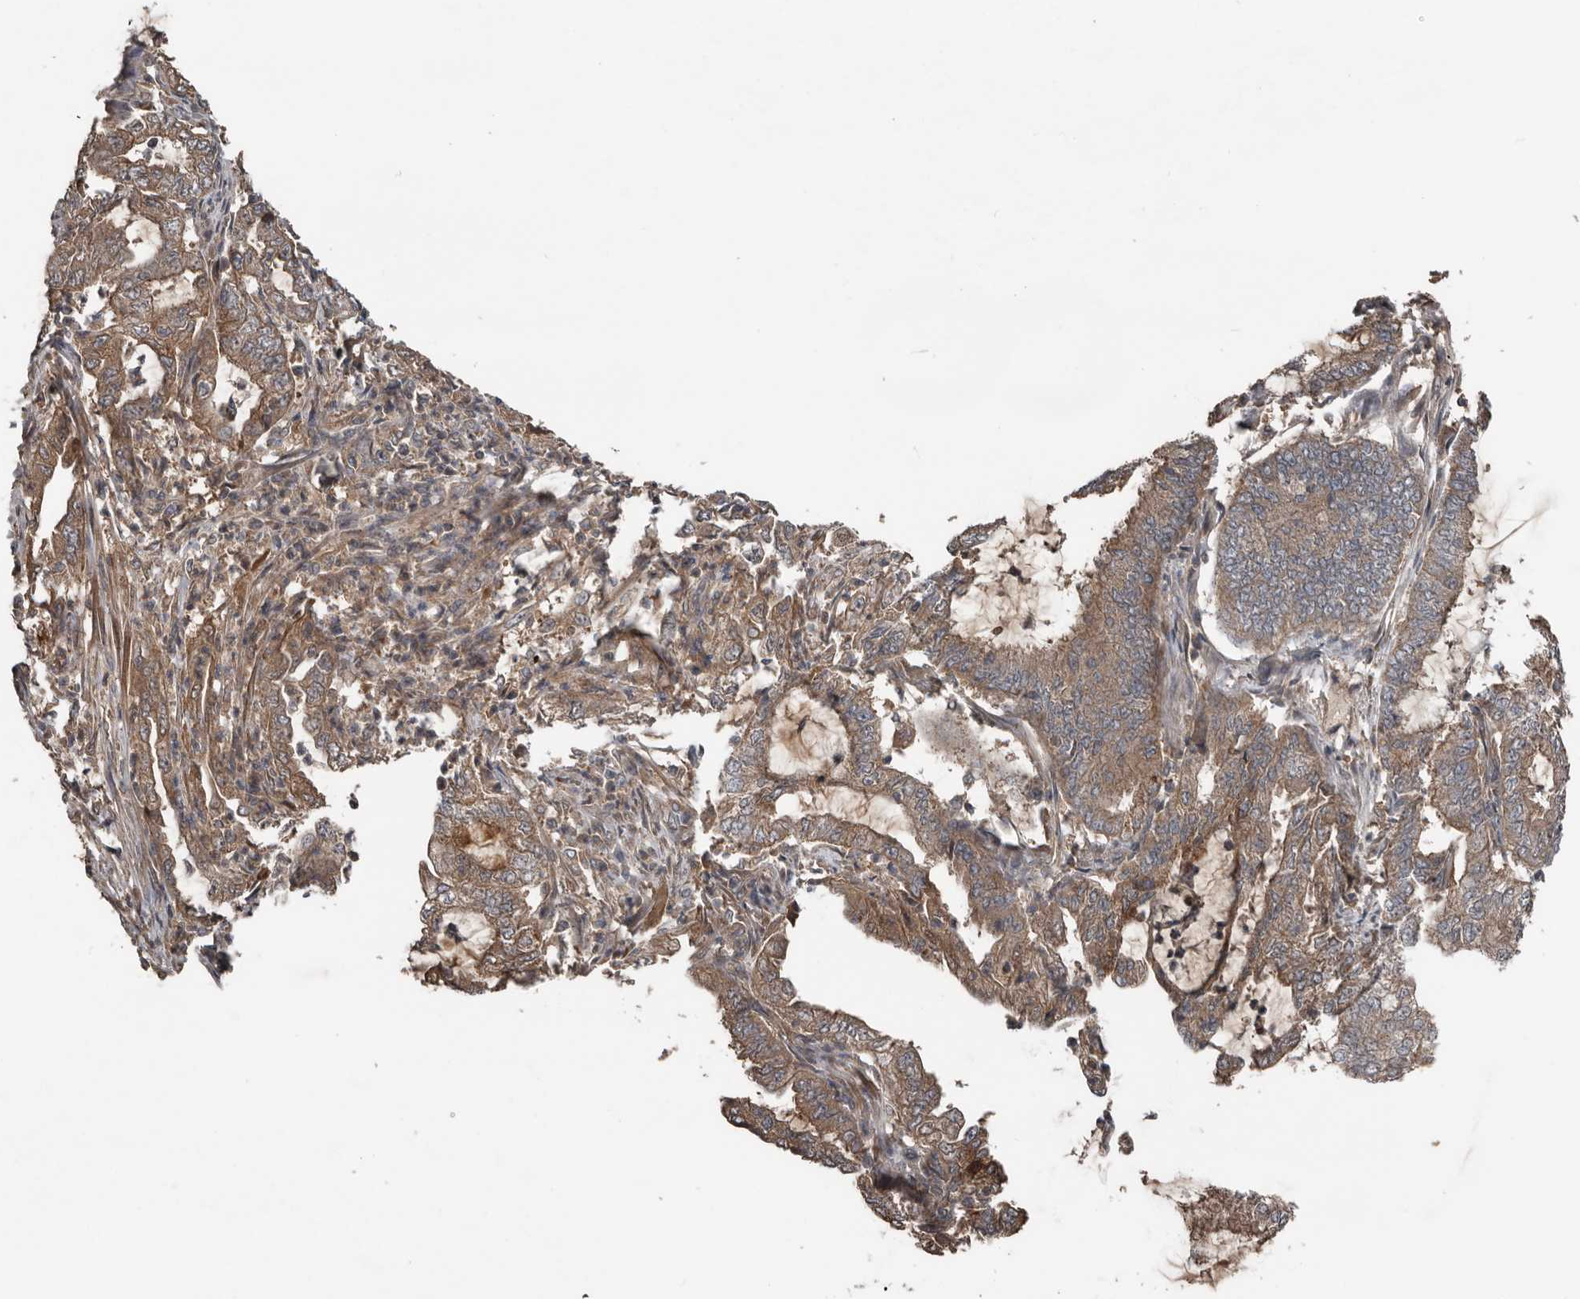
{"staining": {"intensity": "moderate", "quantity": ">75%", "location": "cytoplasmic/membranous"}, "tissue": "endometrial cancer", "cell_type": "Tumor cells", "image_type": "cancer", "snomed": [{"axis": "morphology", "description": "Adenocarcinoma, NOS"}, {"axis": "topography", "description": "Endometrium"}], "caption": "The image shows staining of endometrial cancer, revealing moderate cytoplasmic/membranous protein expression (brown color) within tumor cells.", "gene": "DNAJB4", "patient": {"sex": "female", "age": 49}}